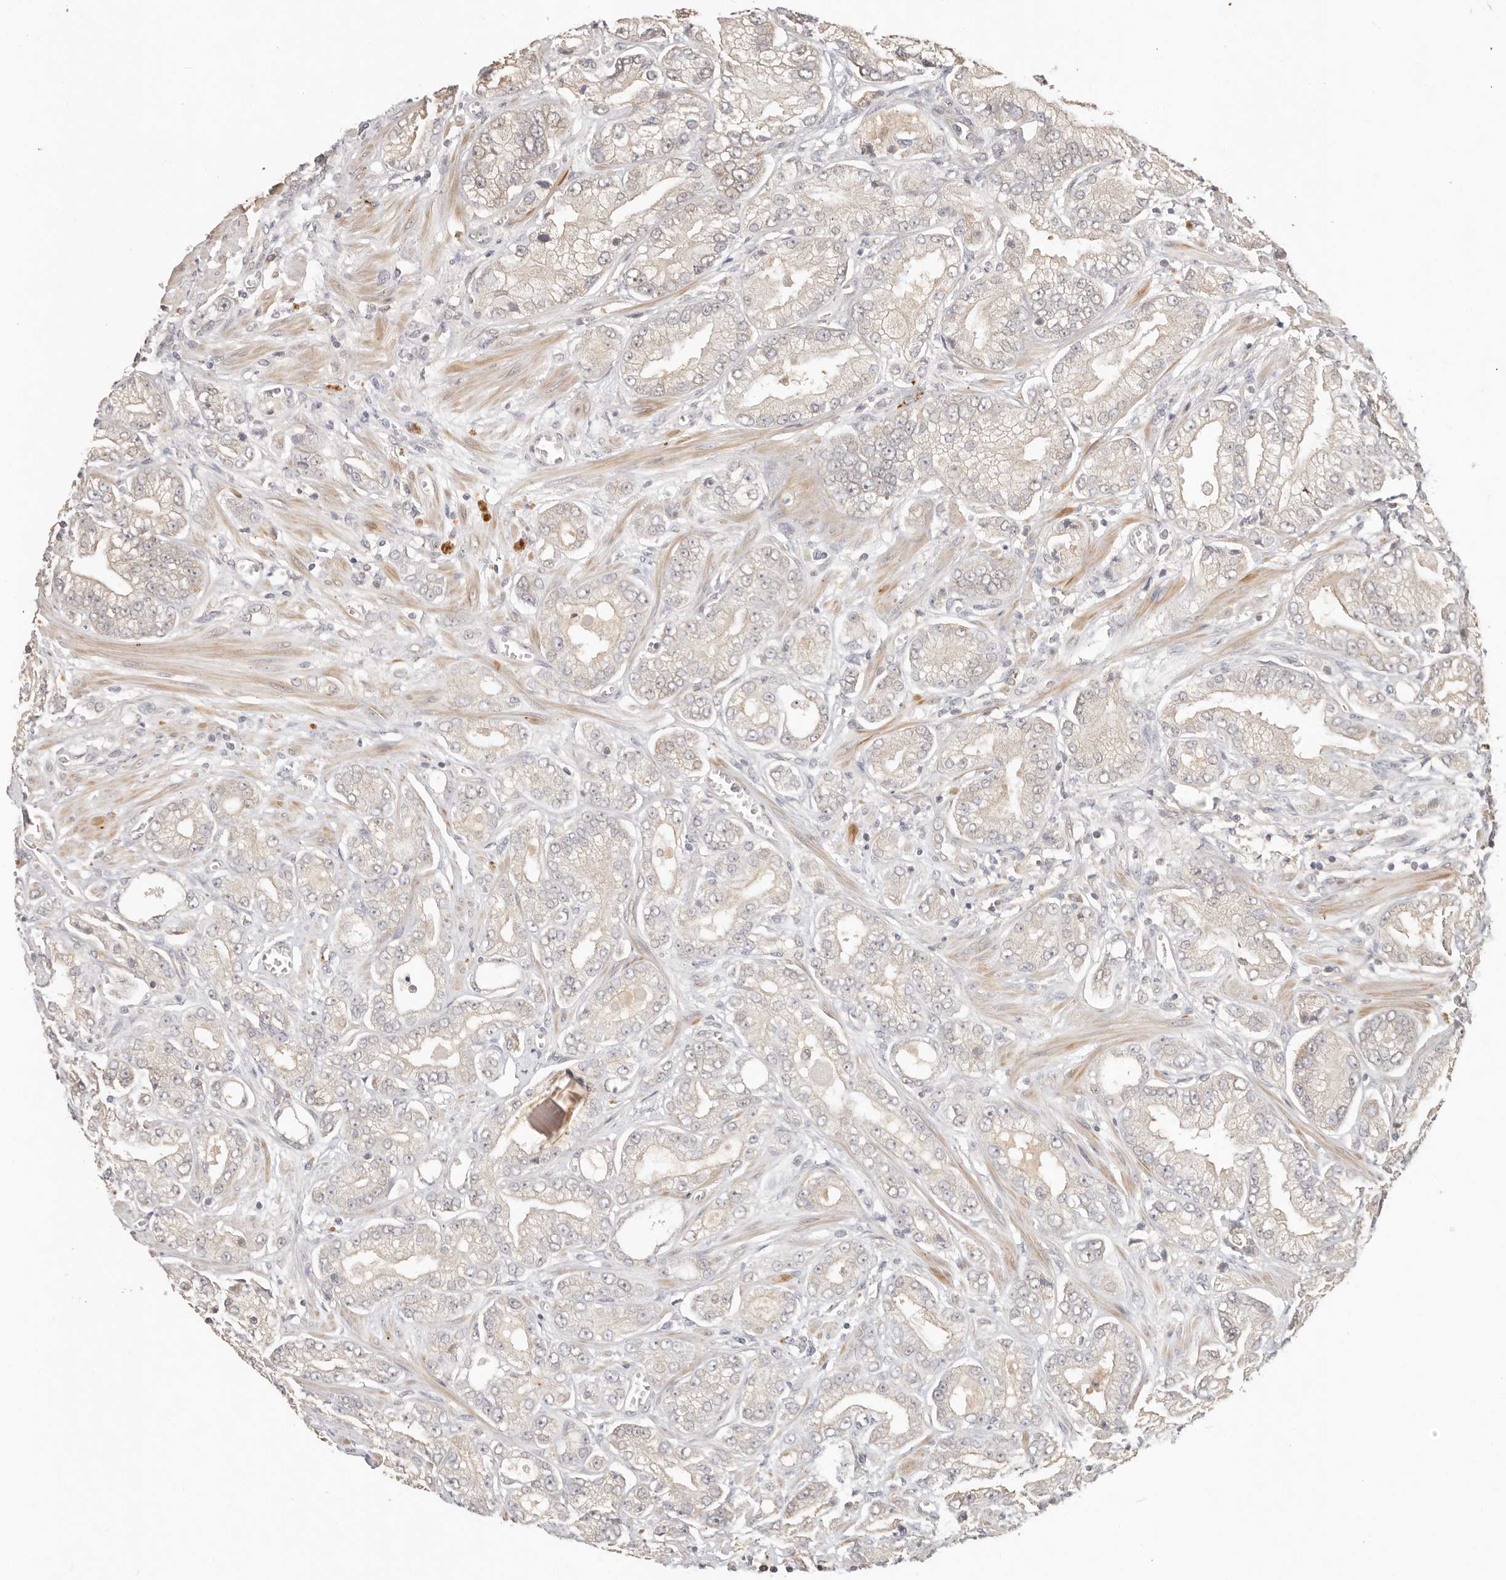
{"staining": {"intensity": "weak", "quantity": "<25%", "location": "cytoplasmic/membranous"}, "tissue": "prostate cancer", "cell_type": "Tumor cells", "image_type": "cancer", "snomed": [{"axis": "morphology", "description": "Adenocarcinoma, Low grade"}, {"axis": "topography", "description": "Prostate"}], "caption": "The micrograph shows no significant positivity in tumor cells of prostate cancer (adenocarcinoma (low-grade)).", "gene": "MTFR2", "patient": {"sex": "male", "age": 62}}